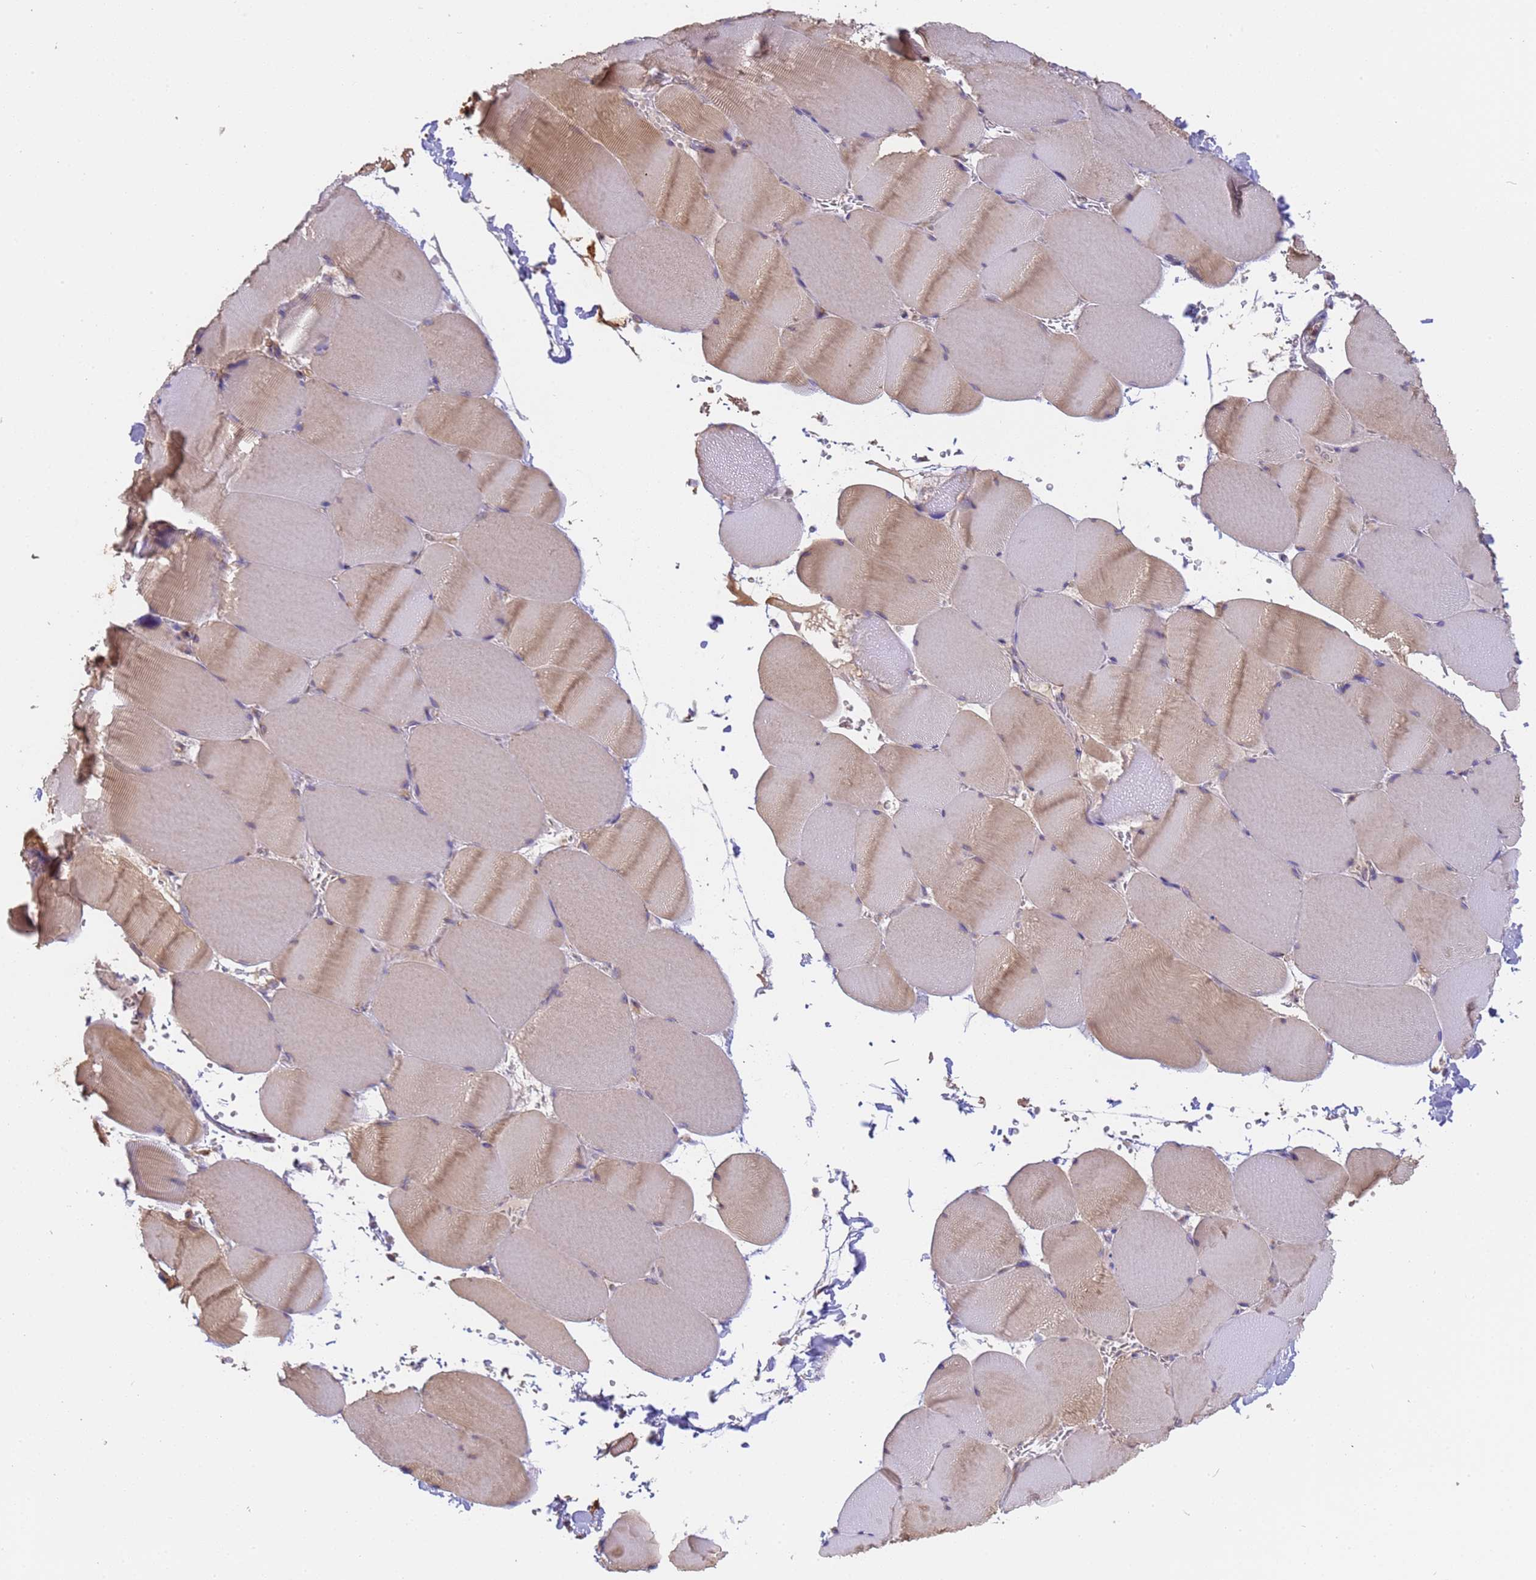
{"staining": {"intensity": "weak", "quantity": "25%-75%", "location": "cytoplasmic/membranous"}, "tissue": "skeletal muscle", "cell_type": "Myocytes", "image_type": "normal", "snomed": [{"axis": "morphology", "description": "Normal tissue, NOS"}, {"axis": "topography", "description": "Skeletal muscle"}, {"axis": "topography", "description": "Head-Neck"}], "caption": "Skeletal muscle stained with a brown dye exhibits weak cytoplasmic/membranous positive positivity in approximately 25%-75% of myocytes.", "gene": "M6PR", "patient": {"sex": "male", "age": 66}}